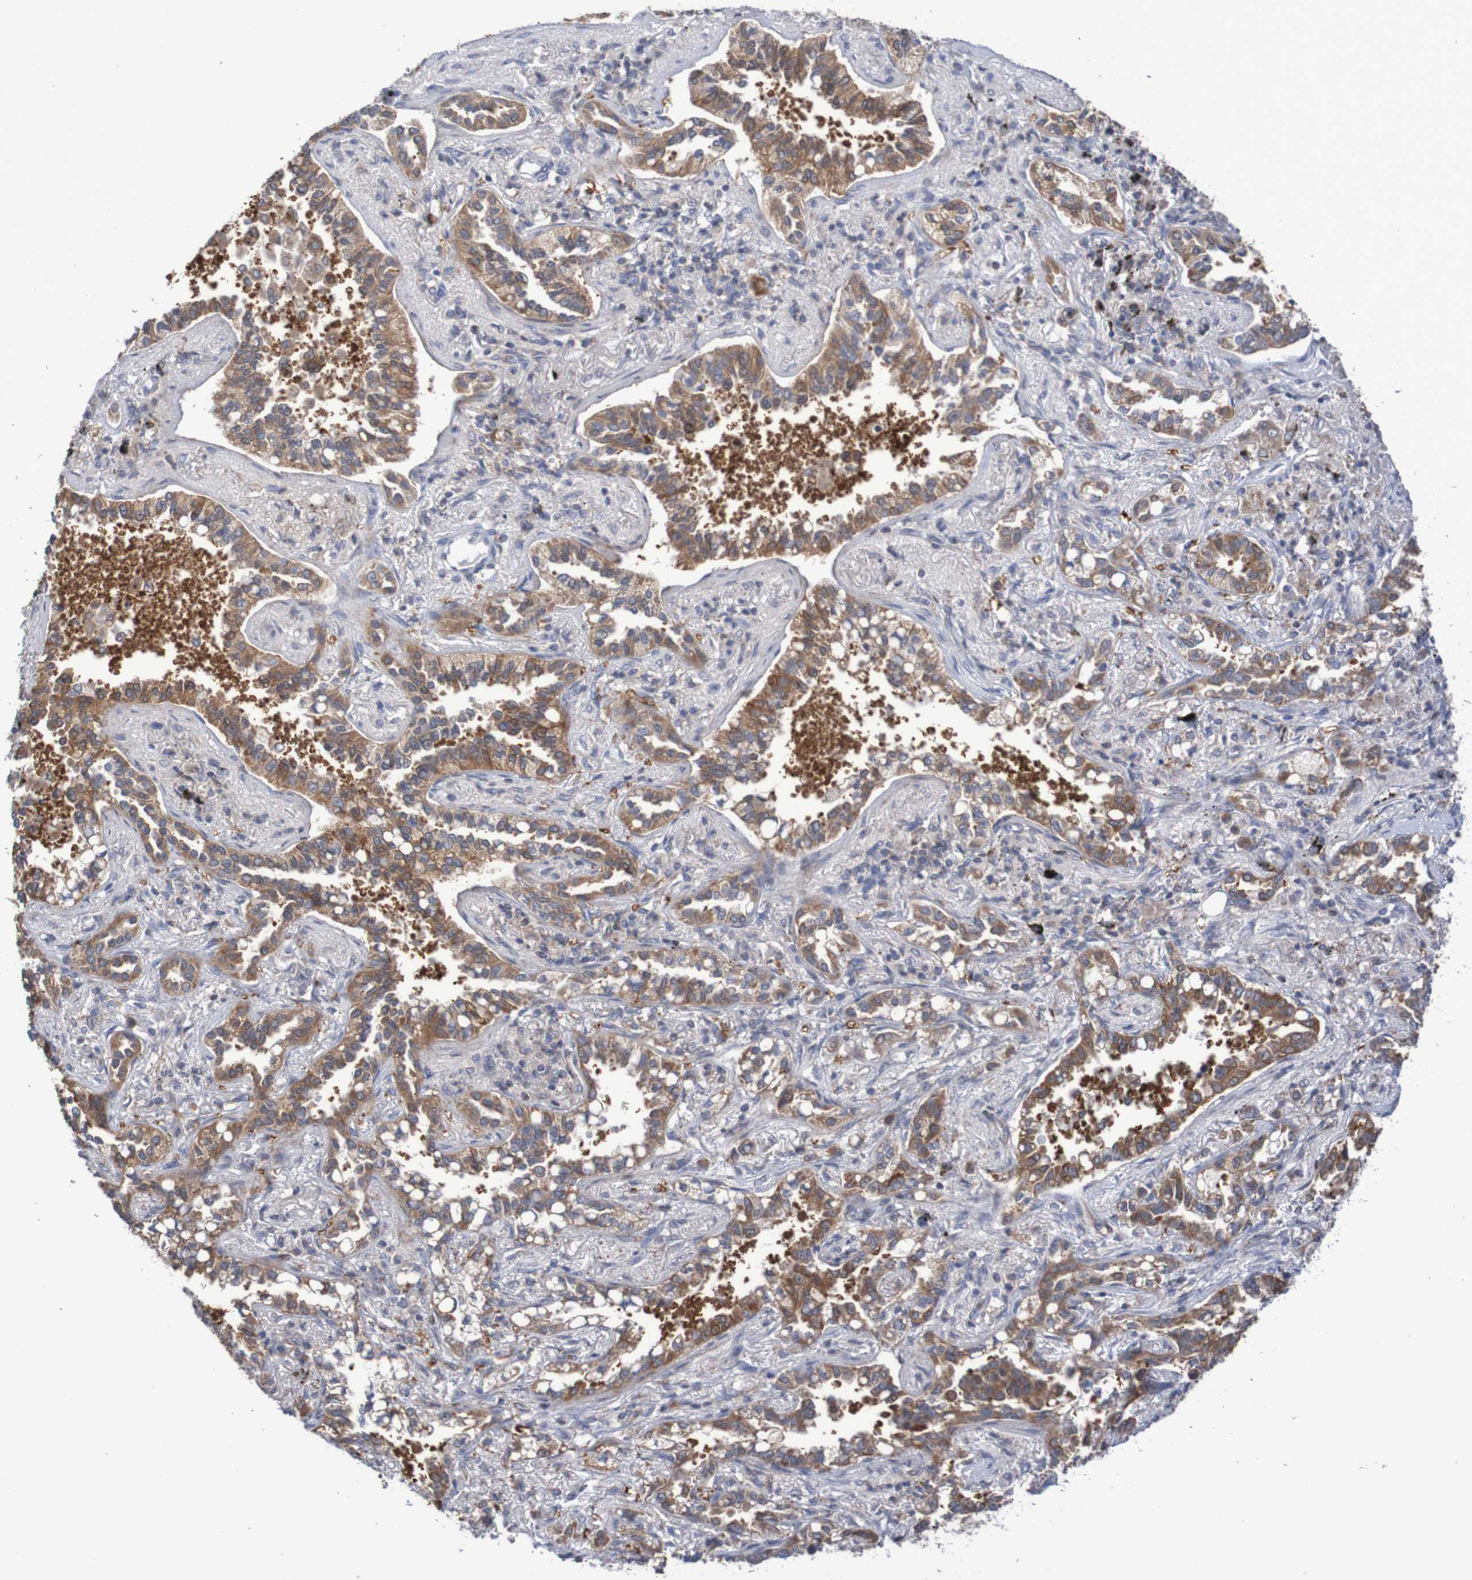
{"staining": {"intensity": "moderate", "quantity": ">75%", "location": "cytoplasmic/membranous"}, "tissue": "lung cancer", "cell_type": "Tumor cells", "image_type": "cancer", "snomed": [{"axis": "morphology", "description": "Normal tissue, NOS"}, {"axis": "morphology", "description": "Adenocarcinoma, NOS"}, {"axis": "topography", "description": "Lung"}], "caption": "A micrograph of adenocarcinoma (lung) stained for a protein reveals moderate cytoplasmic/membranous brown staining in tumor cells.", "gene": "C3orf18", "patient": {"sex": "male", "age": 59}}